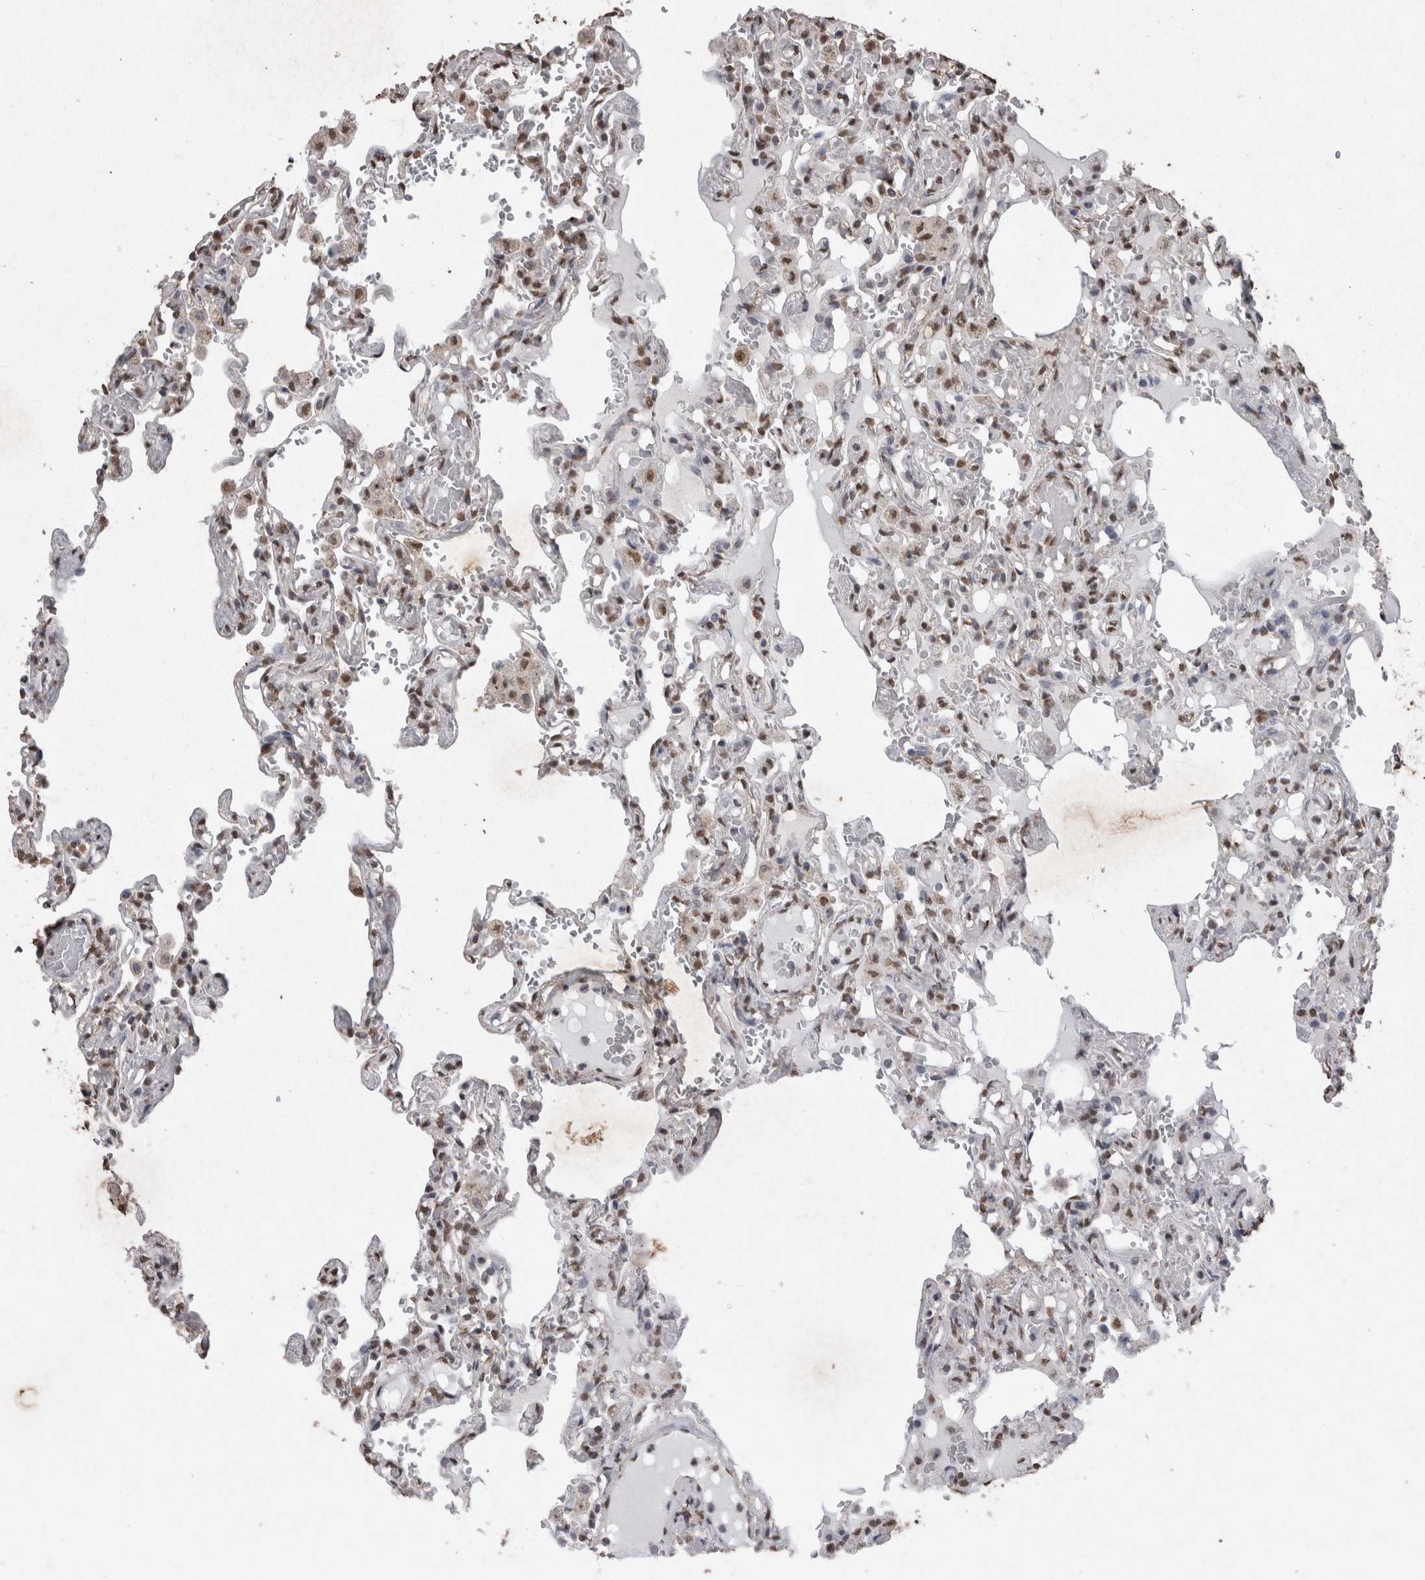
{"staining": {"intensity": "moderate", "quantity": ">75%", "location": "nuclear"}, "tissue": "lung", "cell_type": "Alveolar cells", "image_type": "normal", "snomed": [{"axis": "morphology", "description": "Normal tissue, NOS"}, {"axis": "topography", "description": "Lung"}], "caption": "Protein expression analysis of unremarkable lung displays moderate nuclear positivity in approximately >75% of alveolar cells. The staining was performed using DAB to visualize the protein expression in brown, while the nuclei were stained in blue with hematoxylin (Magnification: 20x).", "gene": "SMAD7", "patient": {"sex": "male", "age": 21}}